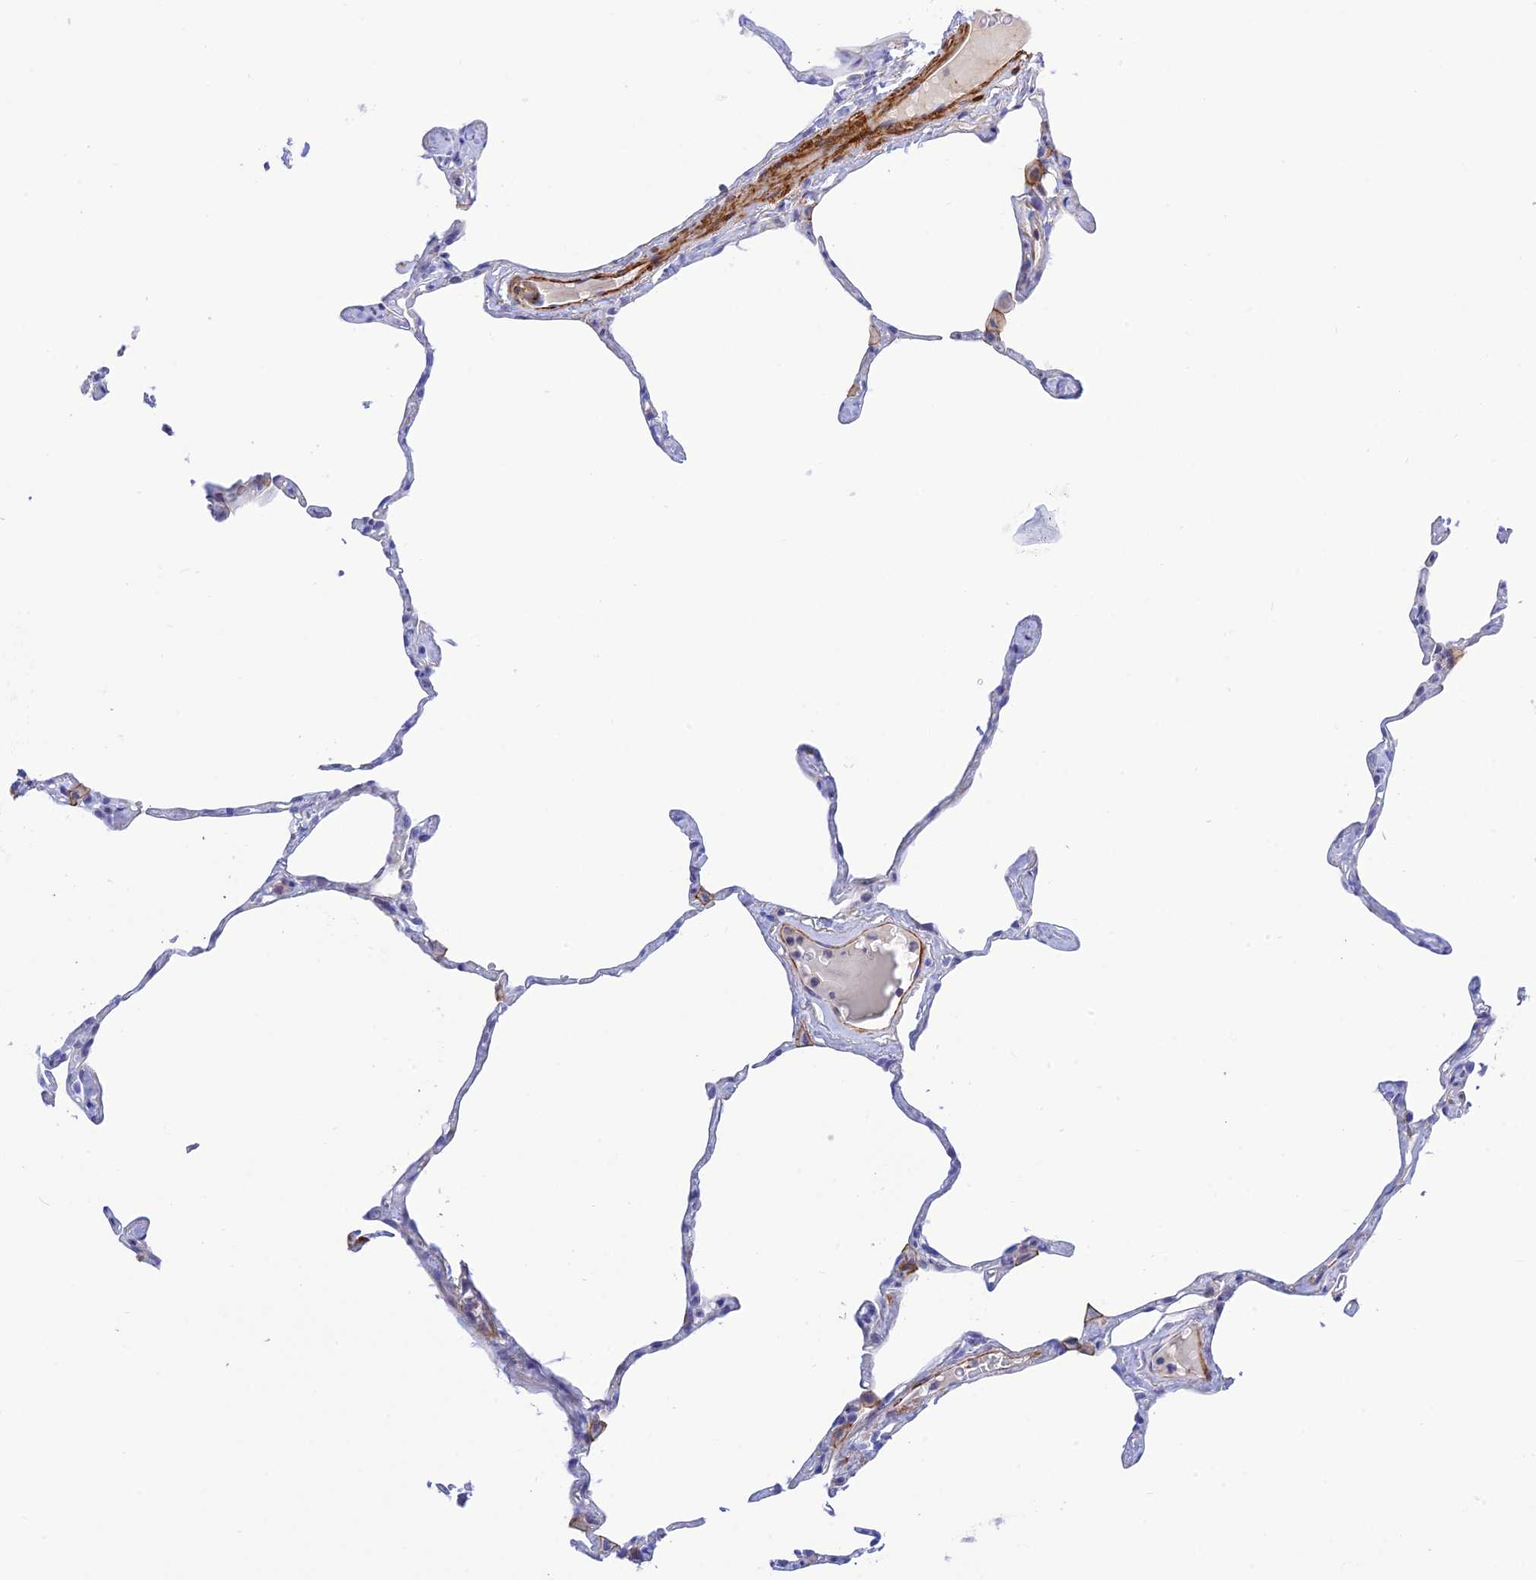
{"staining": {"intensity": "negative", "quantity": "none", "location": "none"}, "tissue": "lung", "cell_type": "Alveolar cells", "image_type": "normal", "snomed": [{"axis": "morphology", "description": "Normal tissue, NOS"}, {"axis": "topography", "description": "Lung"}], "caption": "Lung stained for a protein using immunohistochemistry exhibits no positivity alveolar cells.", "gene": "ZDHHC16", "patient": {"sex": "male", "age": 65}}